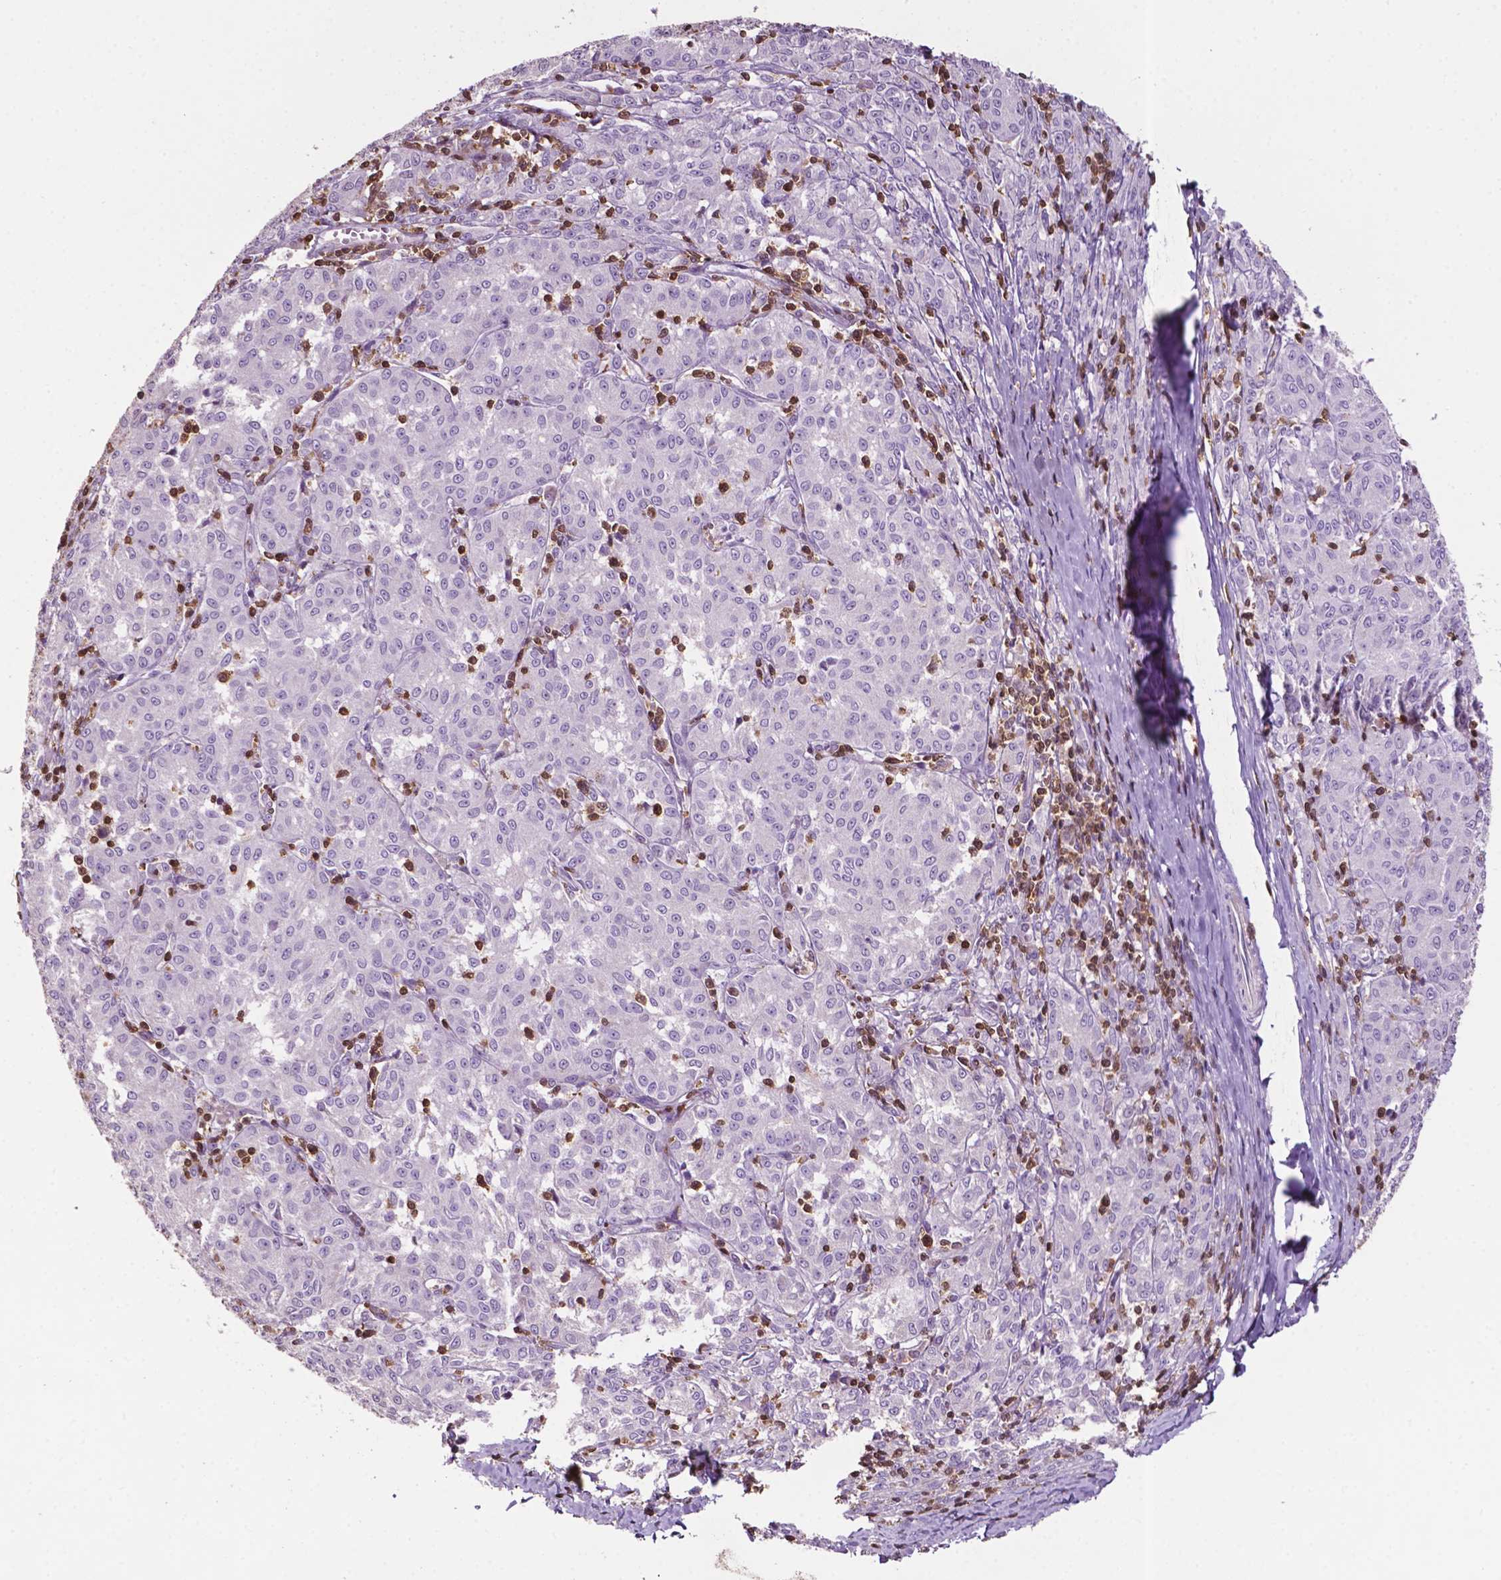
{"staining": {"intensity": "negative", "quantity": "none", "location": "none"}, "tissue": "melanoma", "cell_type": "Tumor cells", "image_type": "cancer", "snomed": [{"axis": "morphology", "description": "Malignant melanoma, NOS"}, {"axis": "topography", "description": "Skin"}], "caption": "IHC micrograph of neoplastic tissue: human melanoma stained with DAB (3,3'-diaminobenzidine) displays no significant protein staining in tumor cells. (DAB (3,3'-diaminobenzidine) immunohistochemistry (IHC), high magnification).", "gene": "TBC1D10C", "patient": {"sex": "female", "age": 72}}